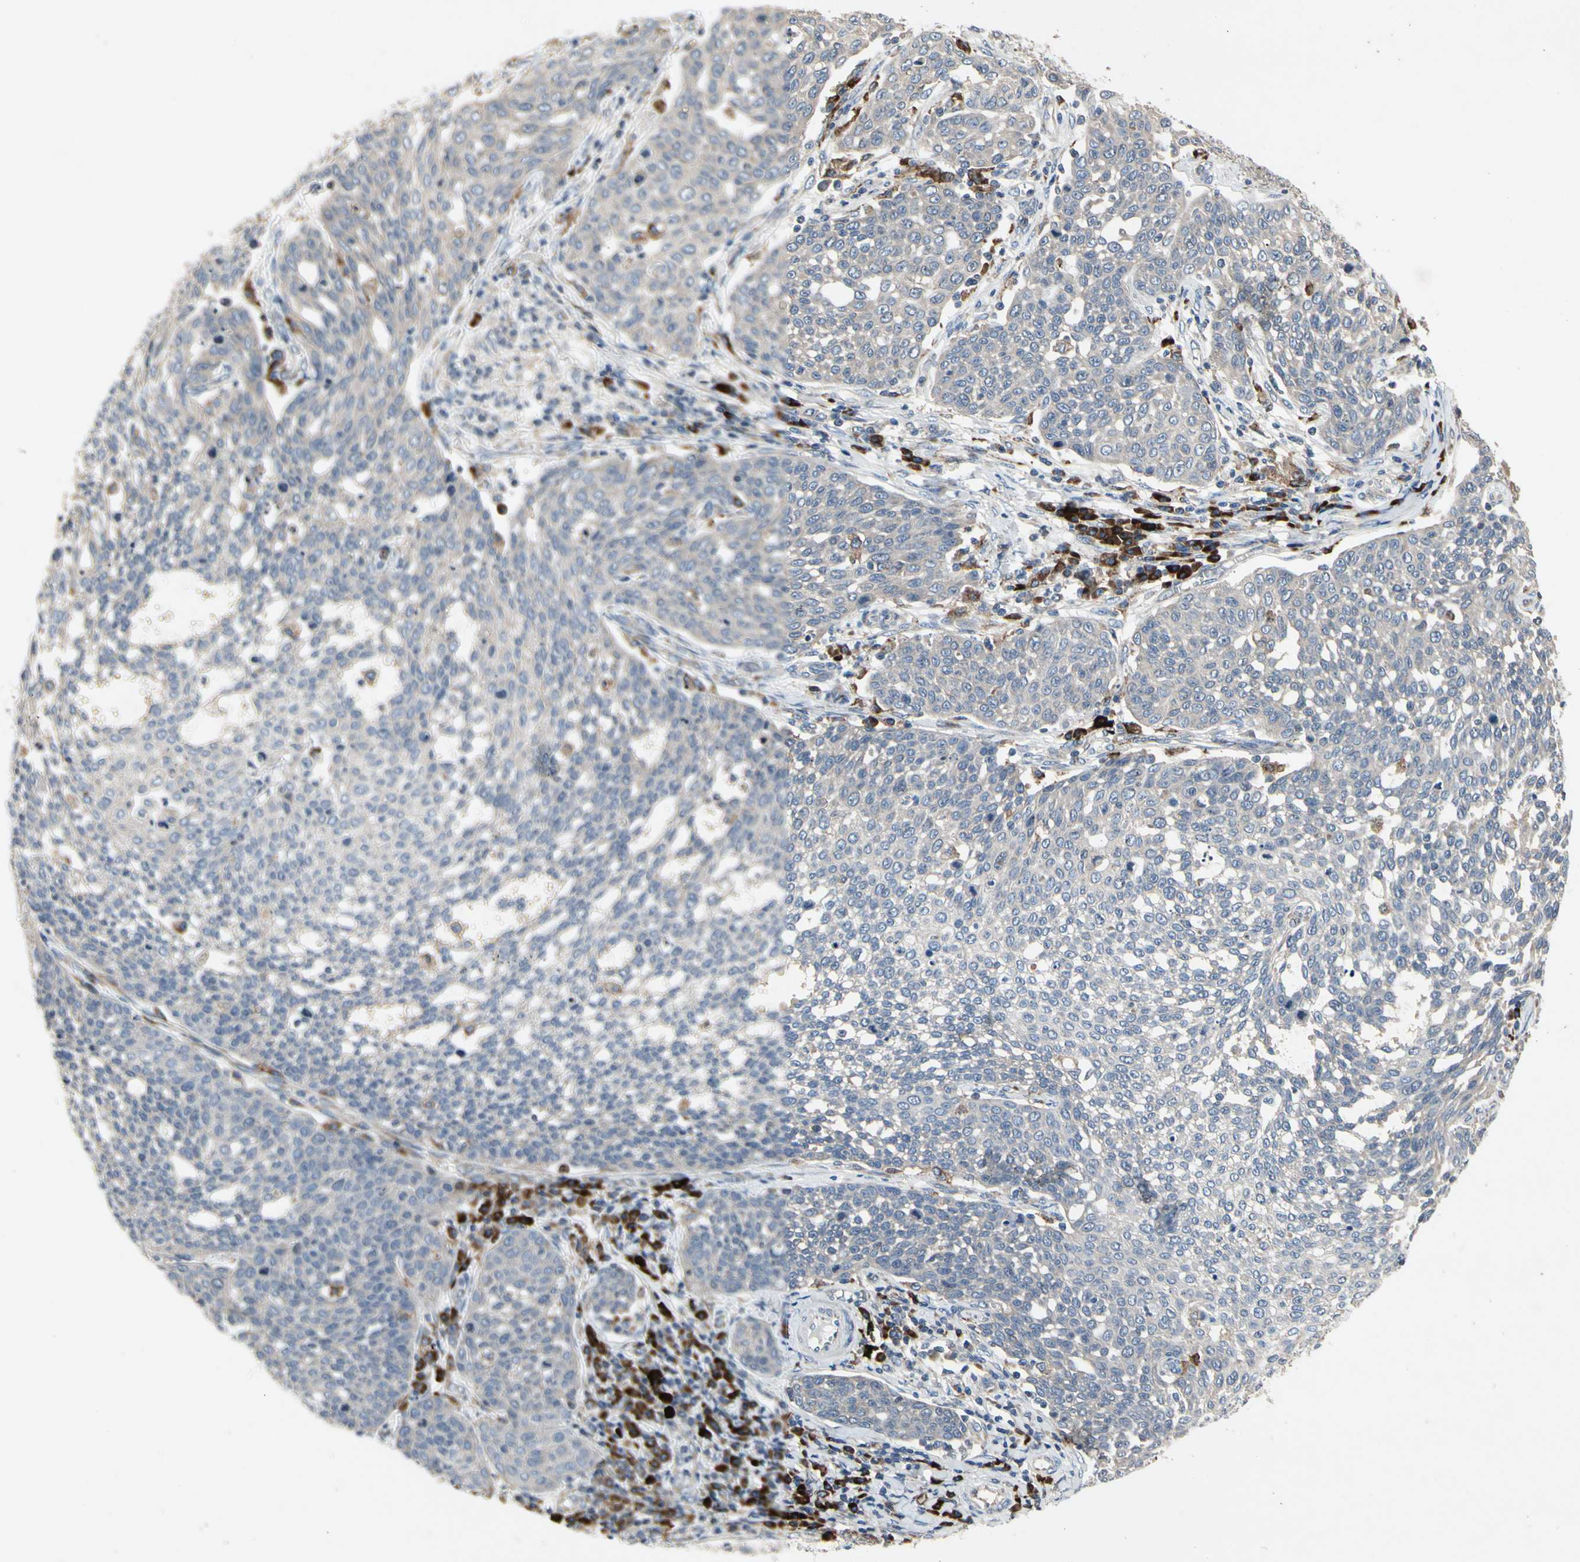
{"staining": {"intensity": "negative", "quantity": "none", "location": "none"}, "tissue": "cervical cancer", "cell_type": "Tumor cells", "image_type": "cancer", "snomed": [{"axis": "morphology", "description": "Squamous cell carcinoma, NOS"}, {"axis": "topography", "description": "Cervix"}], "caption": "Tumor cells are negative for brown protein staining in cervical squamous cell carcinoma.", "gene": "MMEL1", "patient": {"sex": "female", "age": 34}}